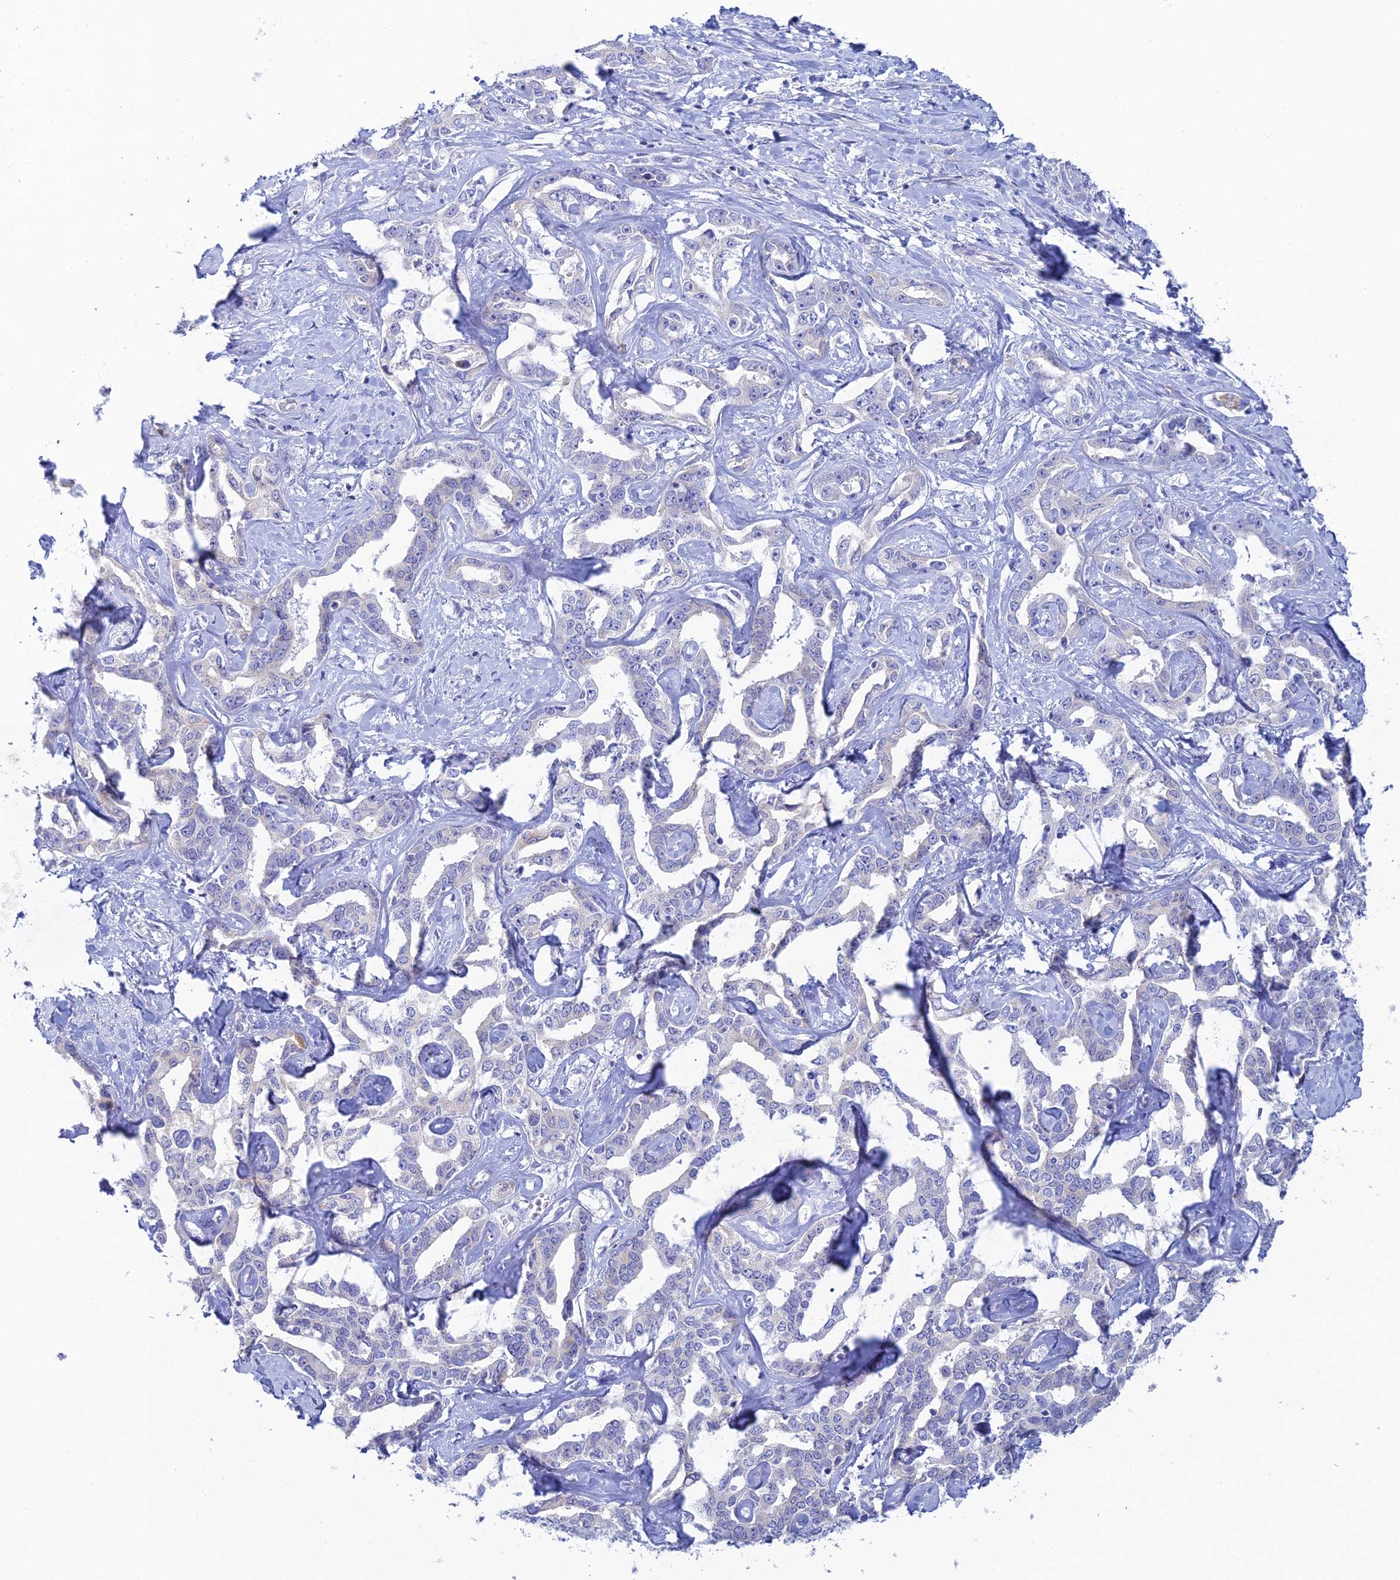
{"staining": {"intensity": "negative", "quantity": "none", "location": "none"}, "tissue": "liver cancer", "cell_type": "Tumor cells", "image_type": "cancer", "snomed": [{"axis": "morphology", "description": "Cholangiocarcinoma"}, {"axis": "topography", "description": "Liver"}], "caption": "High magnification brightfield microscopy of liver cancer stained with DAB (3,3'-diaminobenzidine) (brown) and counterstained with hematoxylin (blue): tumor cells show no significant expression.", "gene": "CEP152", "patient": {"sex": "male", "age": 59}}